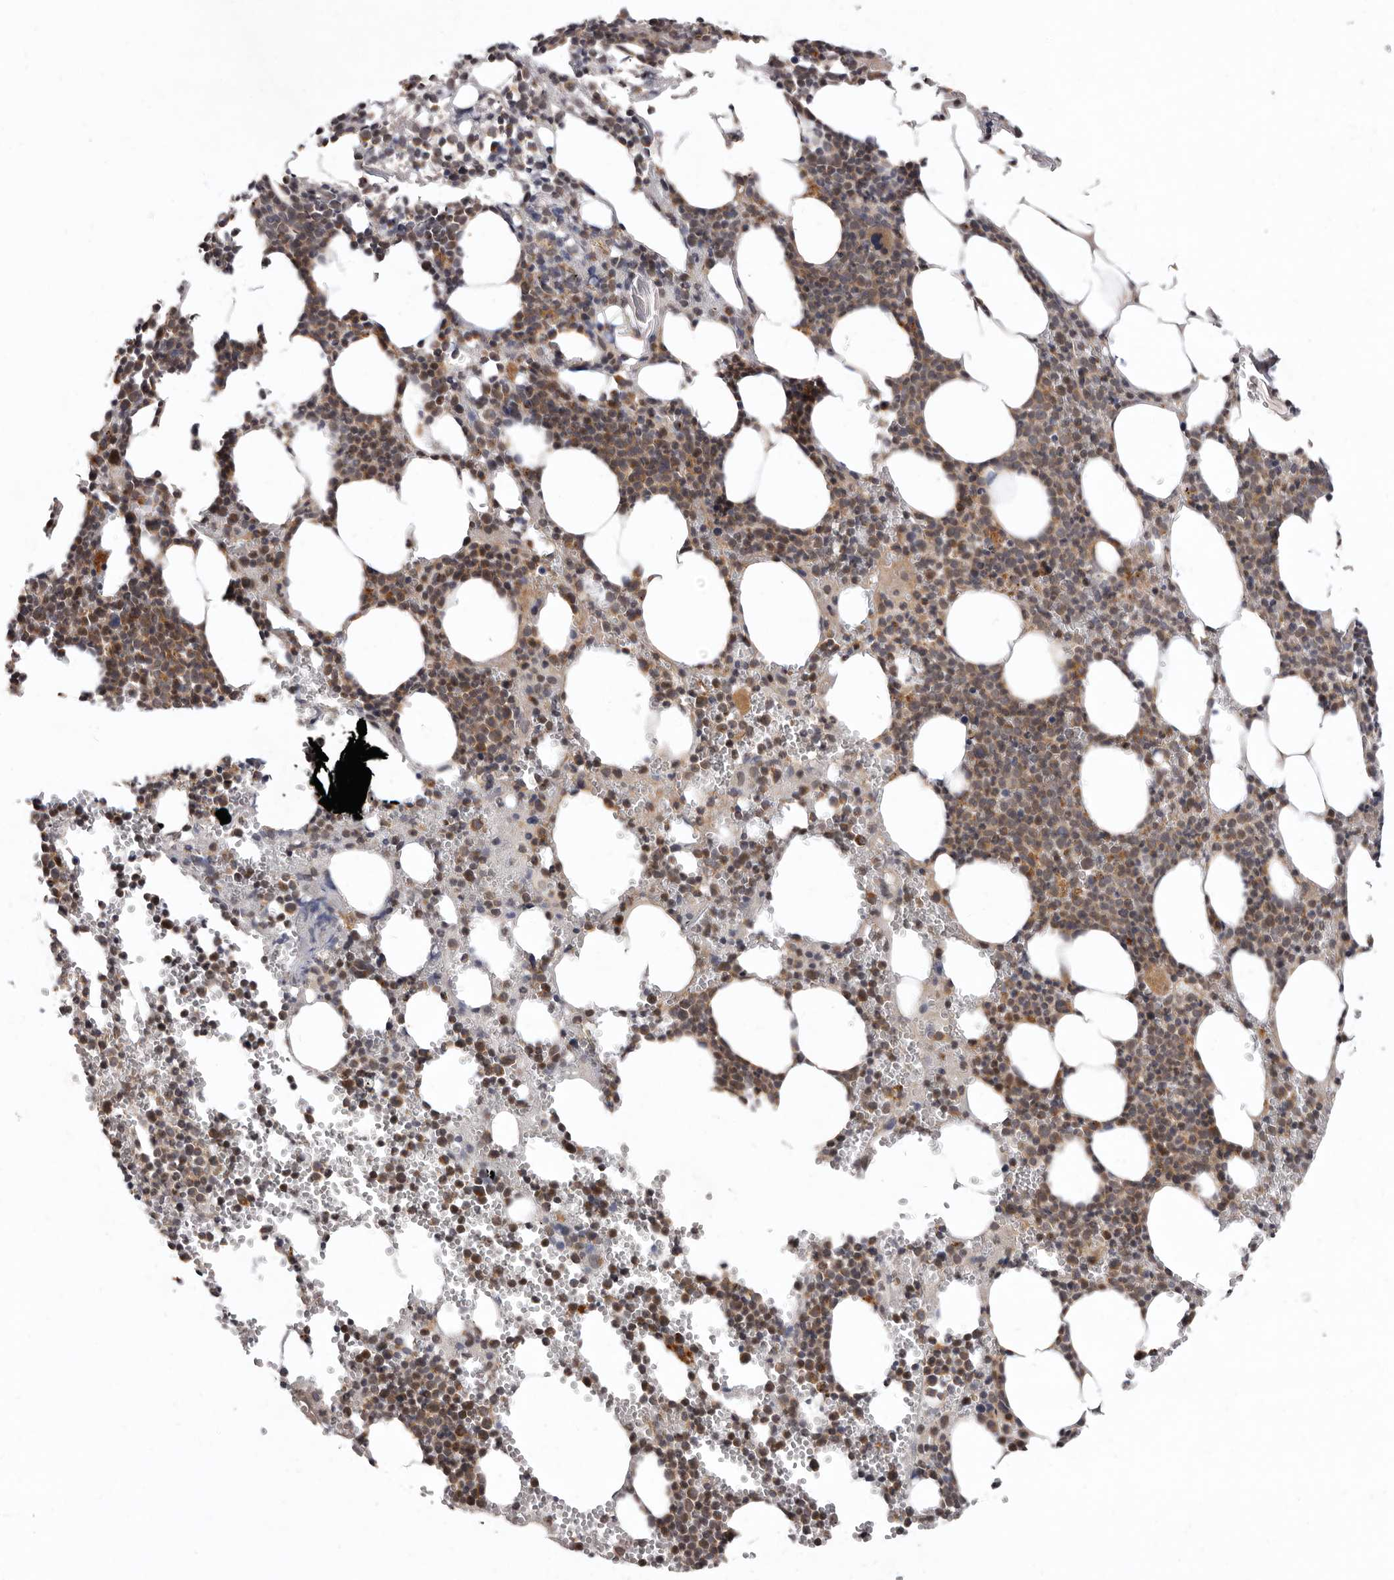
{"staining": {"intensity": "moderate", "quantity": ">75%", "location": "cytoplasmic/membranous"}, "tissue": "bone marrow", "cell_type": "Hematopoietic cells", "image_type": "normal", "snomed": [{"axis": "morphology", "description": "Normal tissue, NOS"}, {"axis": "topography", "description": "Bone marrow"}], "caption": "Immunohistochemistry photomicrograph of benign bone marrow: human bone marrow stained using IHC exhibits medium levels of moderate protein expression localized specifically in the cytoplasmic/membranous of hematopoietic cells, appearing as a cytoplasmic/membranous brown color.", "gene": "SMC4", "patient": {"sex": "female", "age": 67}}